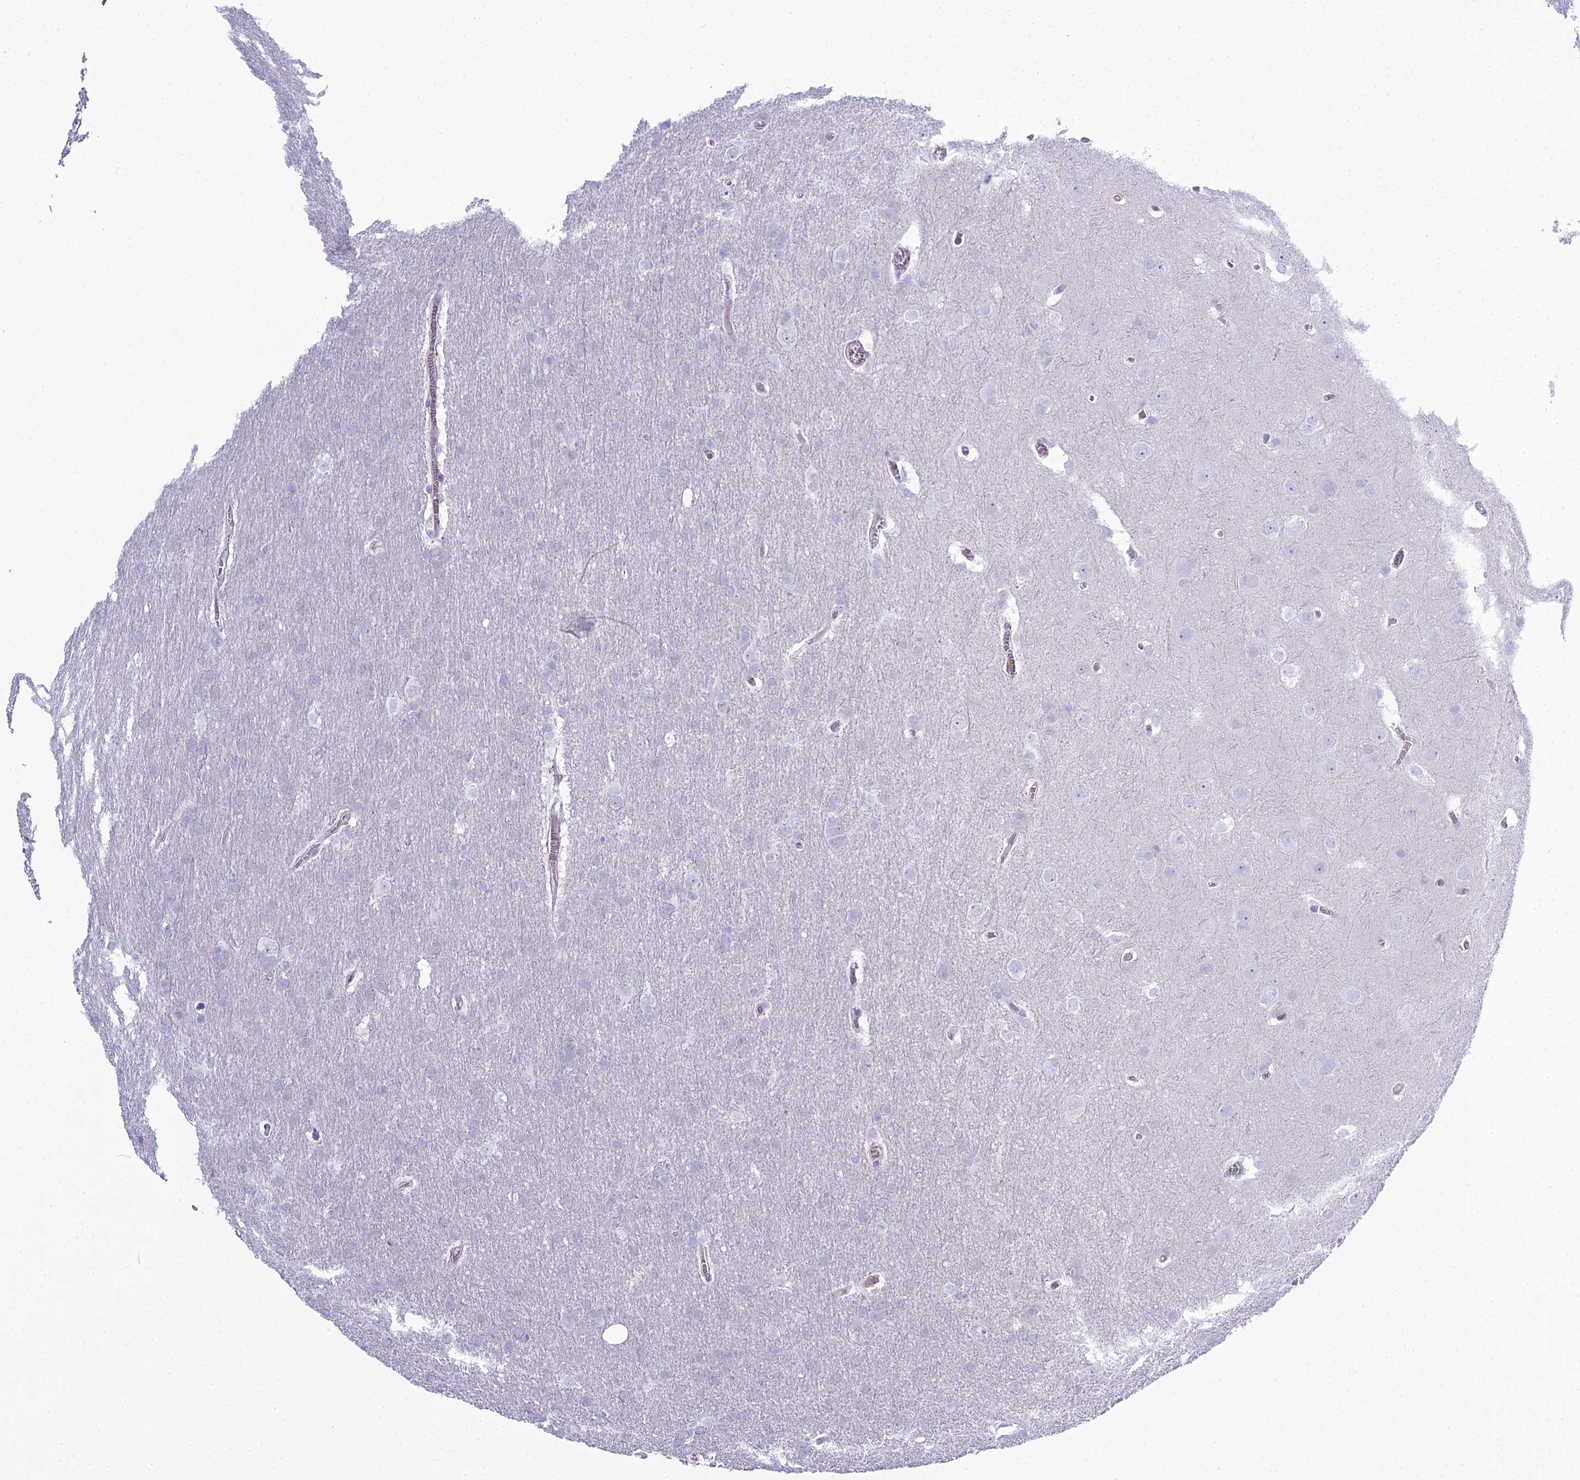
{"staining": {"intensity": "negative", "quantity": "none", "location": "none"}, "tissue": "glioma", "cell_type": "Tumor cells", "image_type": "cancer", "snomed": [{"axis": "morphology", "description": "Glioma, malignant, Low grade"}, {"axis": "topography", "description": "Brain"}], "caption": "This is an IHC image of human malignant glioma (low-grade). There is no staining in tumor cells.", "gene": "OR1Q1", "patient": {"sex": "female", "age": 32}}